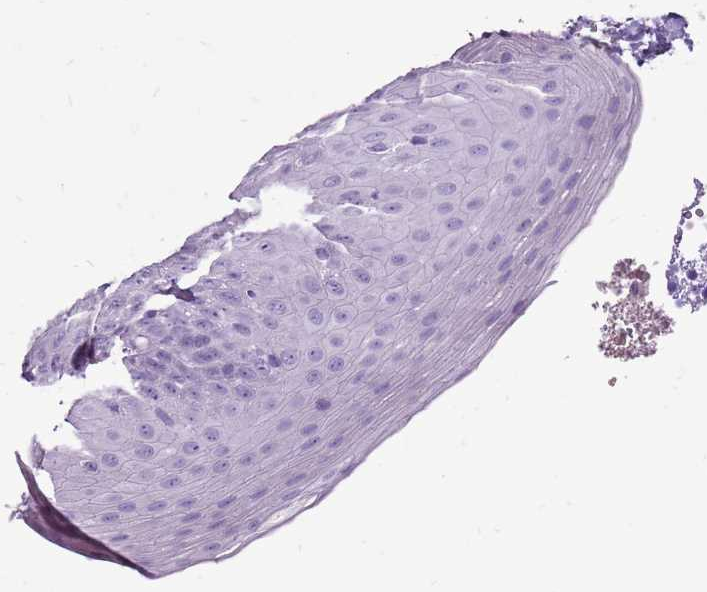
{"staining": {"intensity": "negative", "quantity": "none", "location": "none"}, "tissue": "tonsil", "cell_type": "Germinal center cells", "image_type": "normal", "snomed": [{"axis": "morphology", "description": "Normal tissue, NOS"}, {"axis": "topography", "description": "Tonsil"}], "caption": "Germinal center cells are negative for protein expression in benign human tonsil. (Stains: DAB IHC with hematoxylin counter stain, Microscopy: brightfield microscopy at high magnification).", "gene": "ACSS3", "patient": {"sex": "female", "age": 19}}